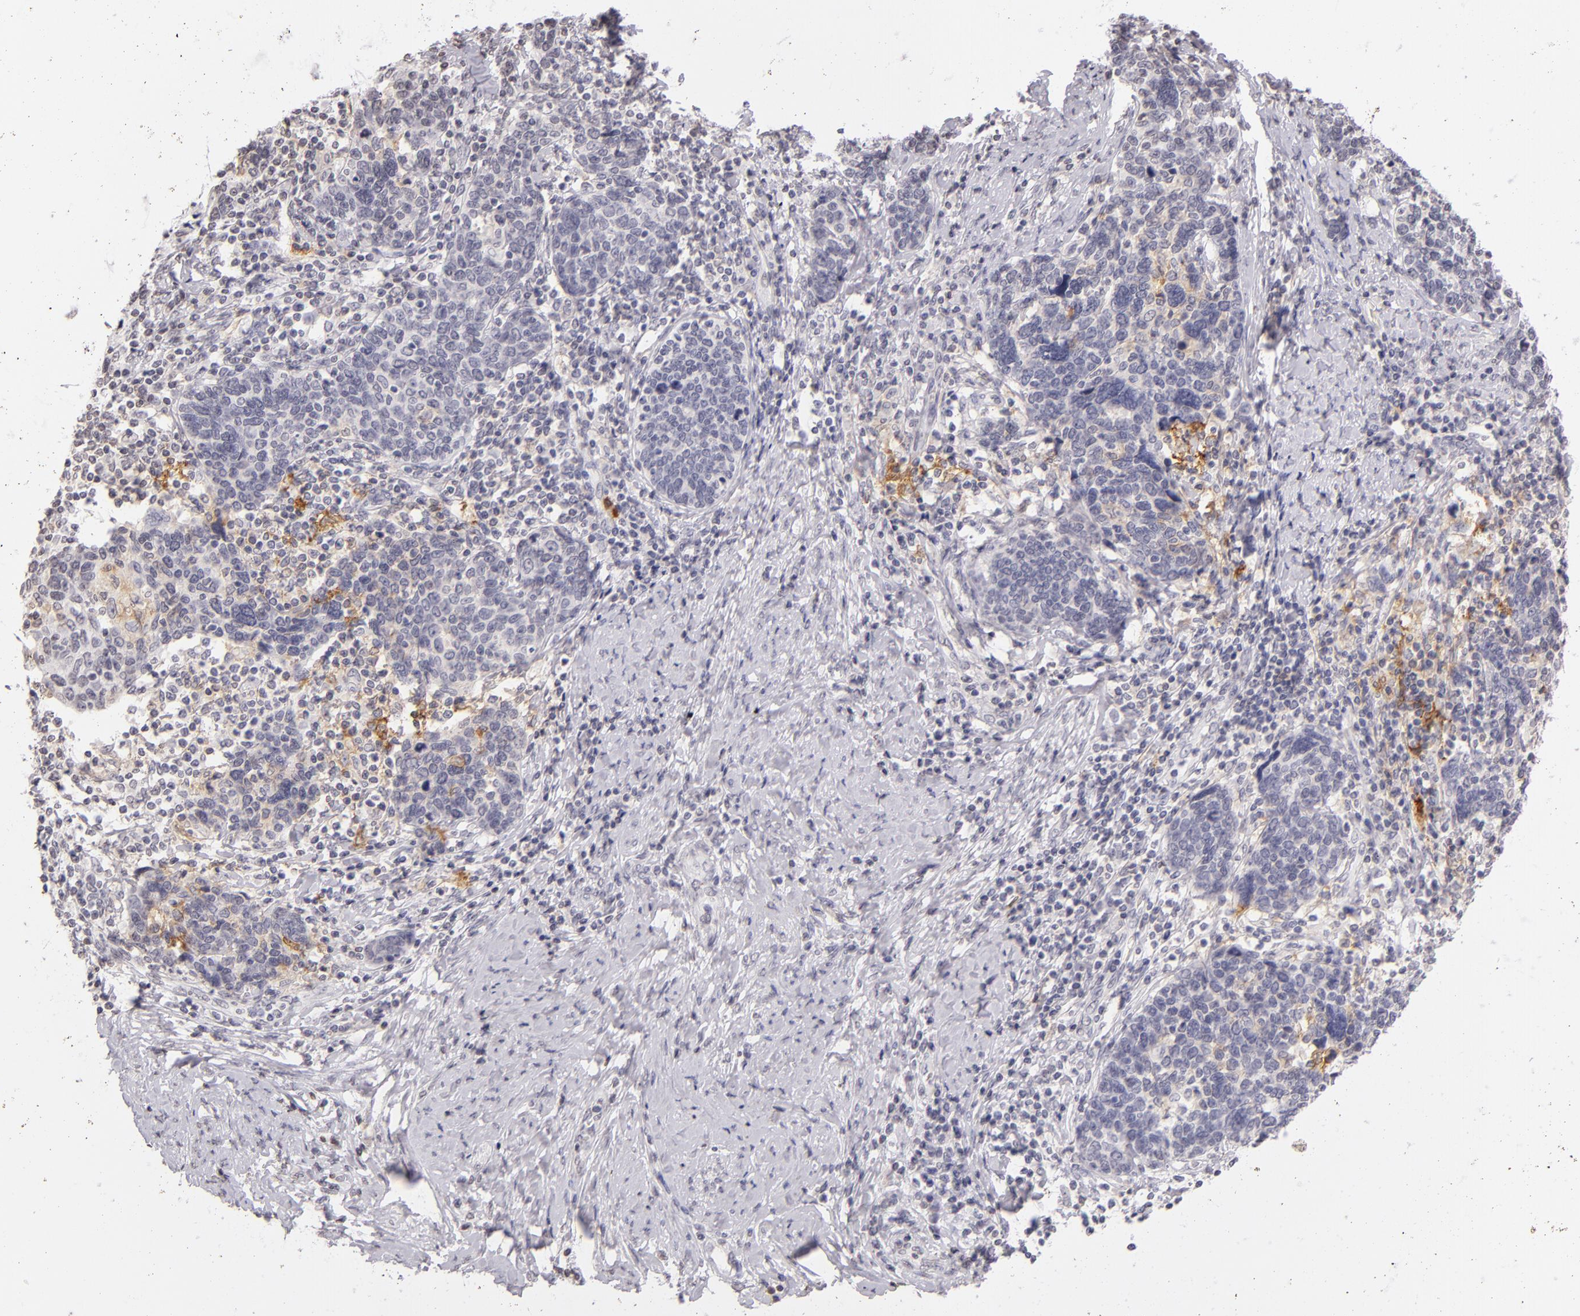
{"staining": {"intensity": "negative", "quantity": "none", "location": "none"}, "tissue": "cervical cancer", "cell_type": "Tumor cells", "image_type": "cancer", "snomed": [{"axis": "morphology", "description": "Squamous cell carcinoma, NOS"}, {"axis": "topography", "description": "Cervix"}], "caption": "This is an IHC micrograph of cervical squamous cell carcinoma. There is no positivity in tumor cells.", "gene": "CD40", "patient": {"sex": "female", "age": 41}}